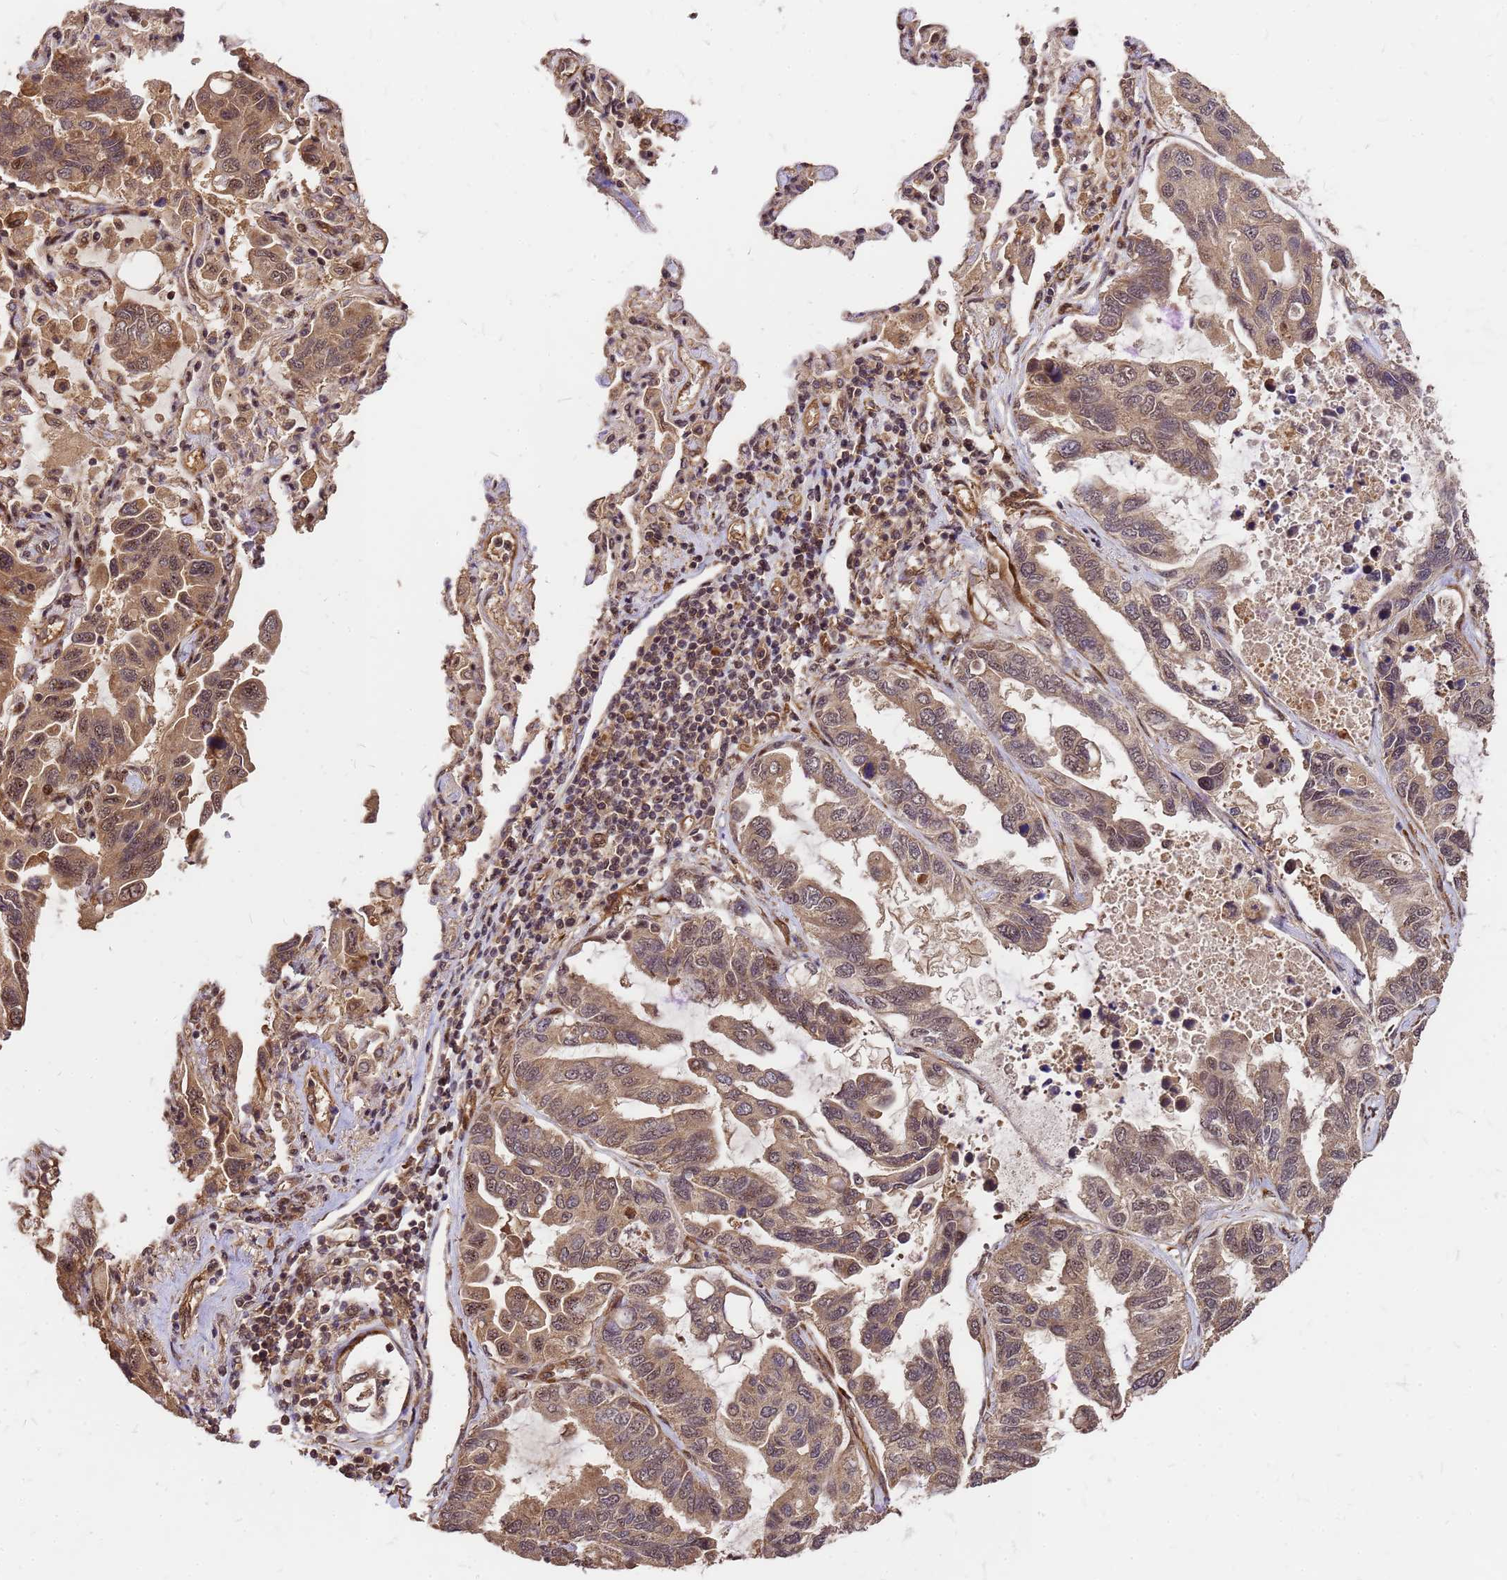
{"staining": {"intensity": "moderate", "quantity": ">75%", "location": "cytoplasmic/membranous,nuclear"}, "tissue": "lung cancer", "cell_type": "Tumor cells", "image_type": "cancer", "snomed": [{"axis": "morphology", "description": "Adenocarcinoma, NOS"}, {"axis": "topography", "description": "Lung"}], "caption": "Protein expression analysis of lung adenocarcinoma displays moderate cytoplasmic/membranous and nuclear positivity in about >75% of tumor cells. (brown staining indicates protein expression, while blue staining denotes nuclei).", "gene": "GPATCH8", "patient": {"sex": "male", "age": 64}}